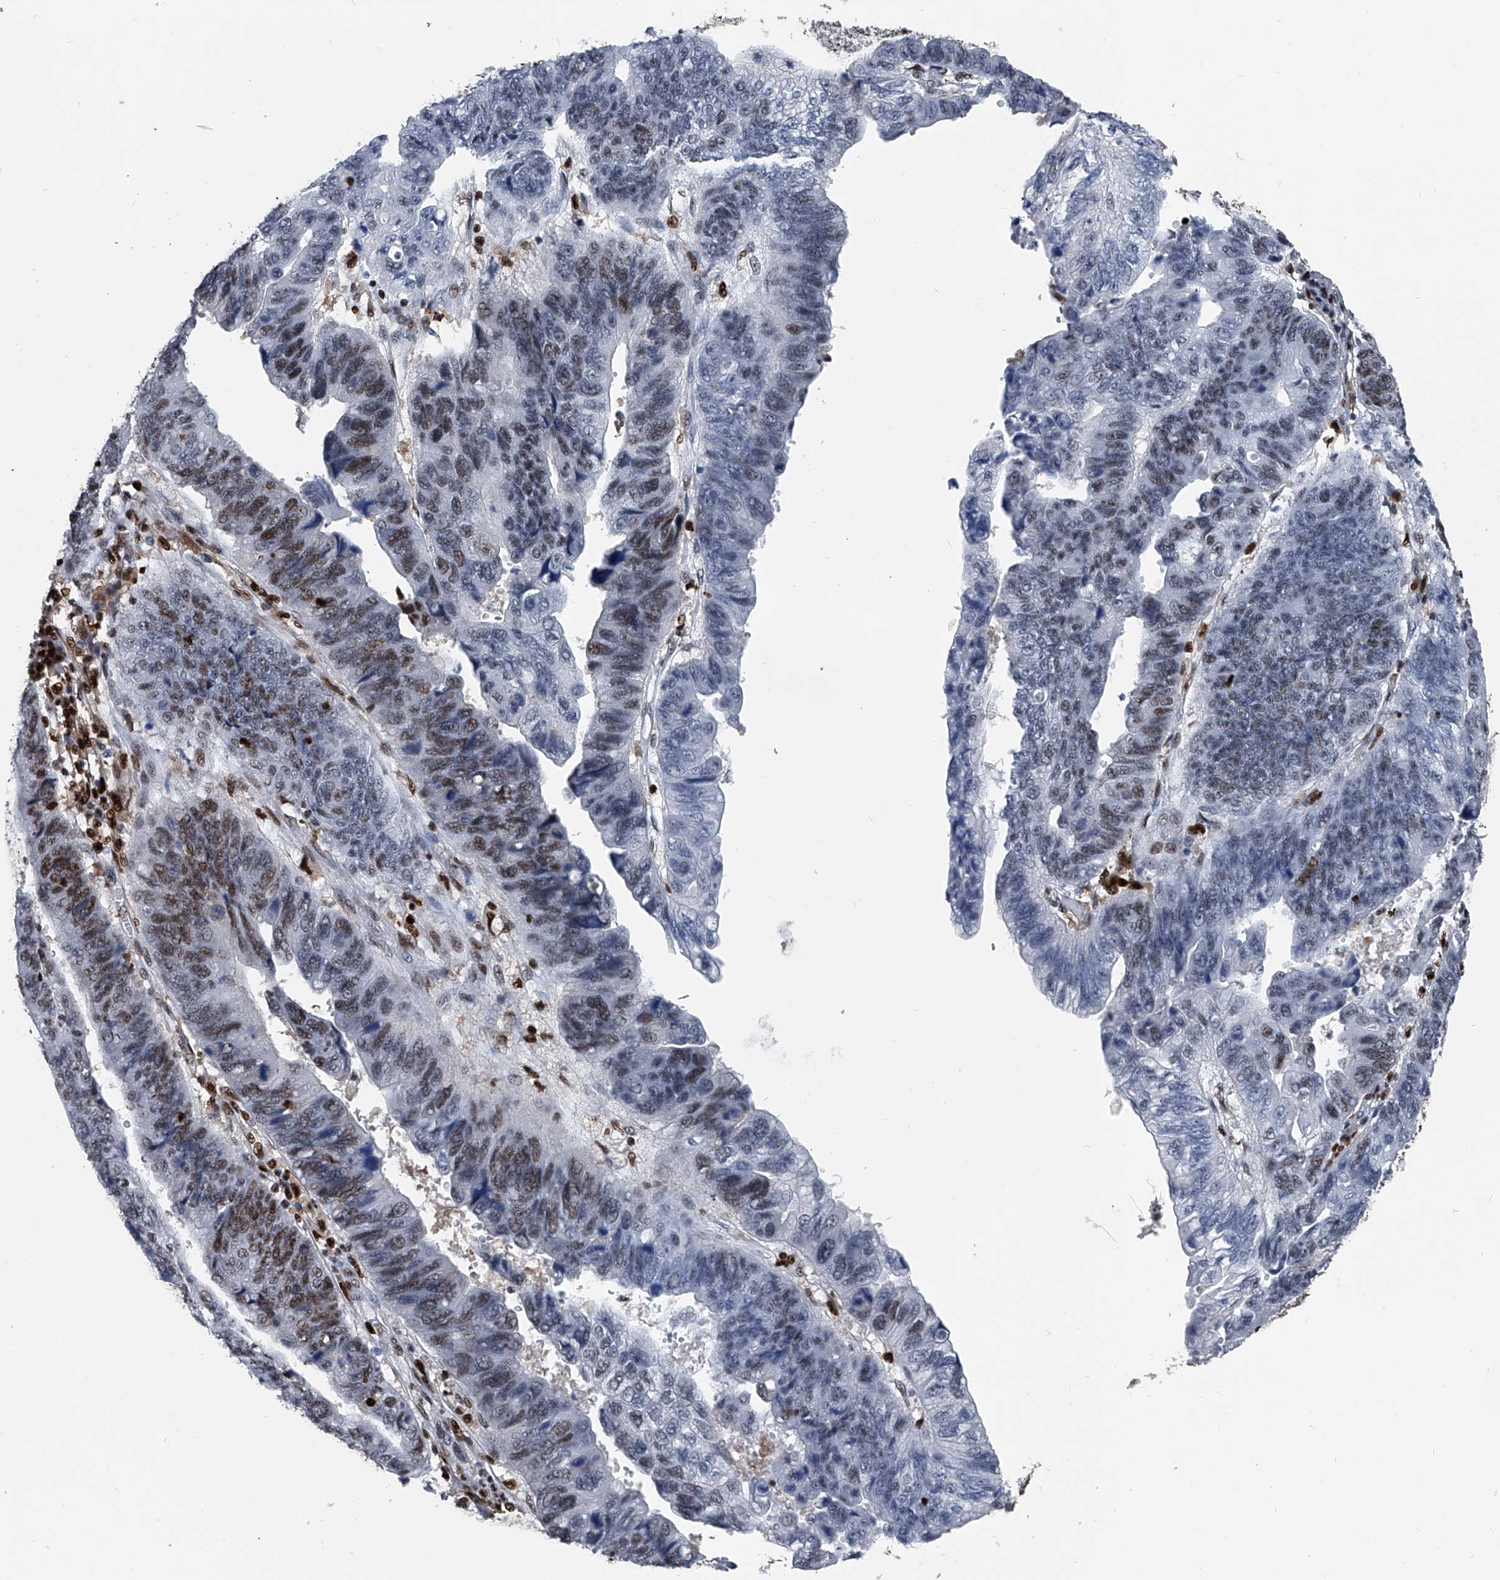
{"staining": {"intensity": "moderate", "quantity": "<25%", "location": "nuclear"}, "tissue": "stomach cancer", "cell_type": "Tumor cells", "image_type": "cancer", "snomed": [{"axis": "morphology", "description": "Adenocarcinoma, NOS"}, {"axis": "topography", "description": "Stomach"}], "caption": "Moderate nuclear positivity is seen in about <25% of tumor cells in stomach adenocarcinoma.", "gene": "FKBP5", "patient": {"sex": "male", "age": 59}}